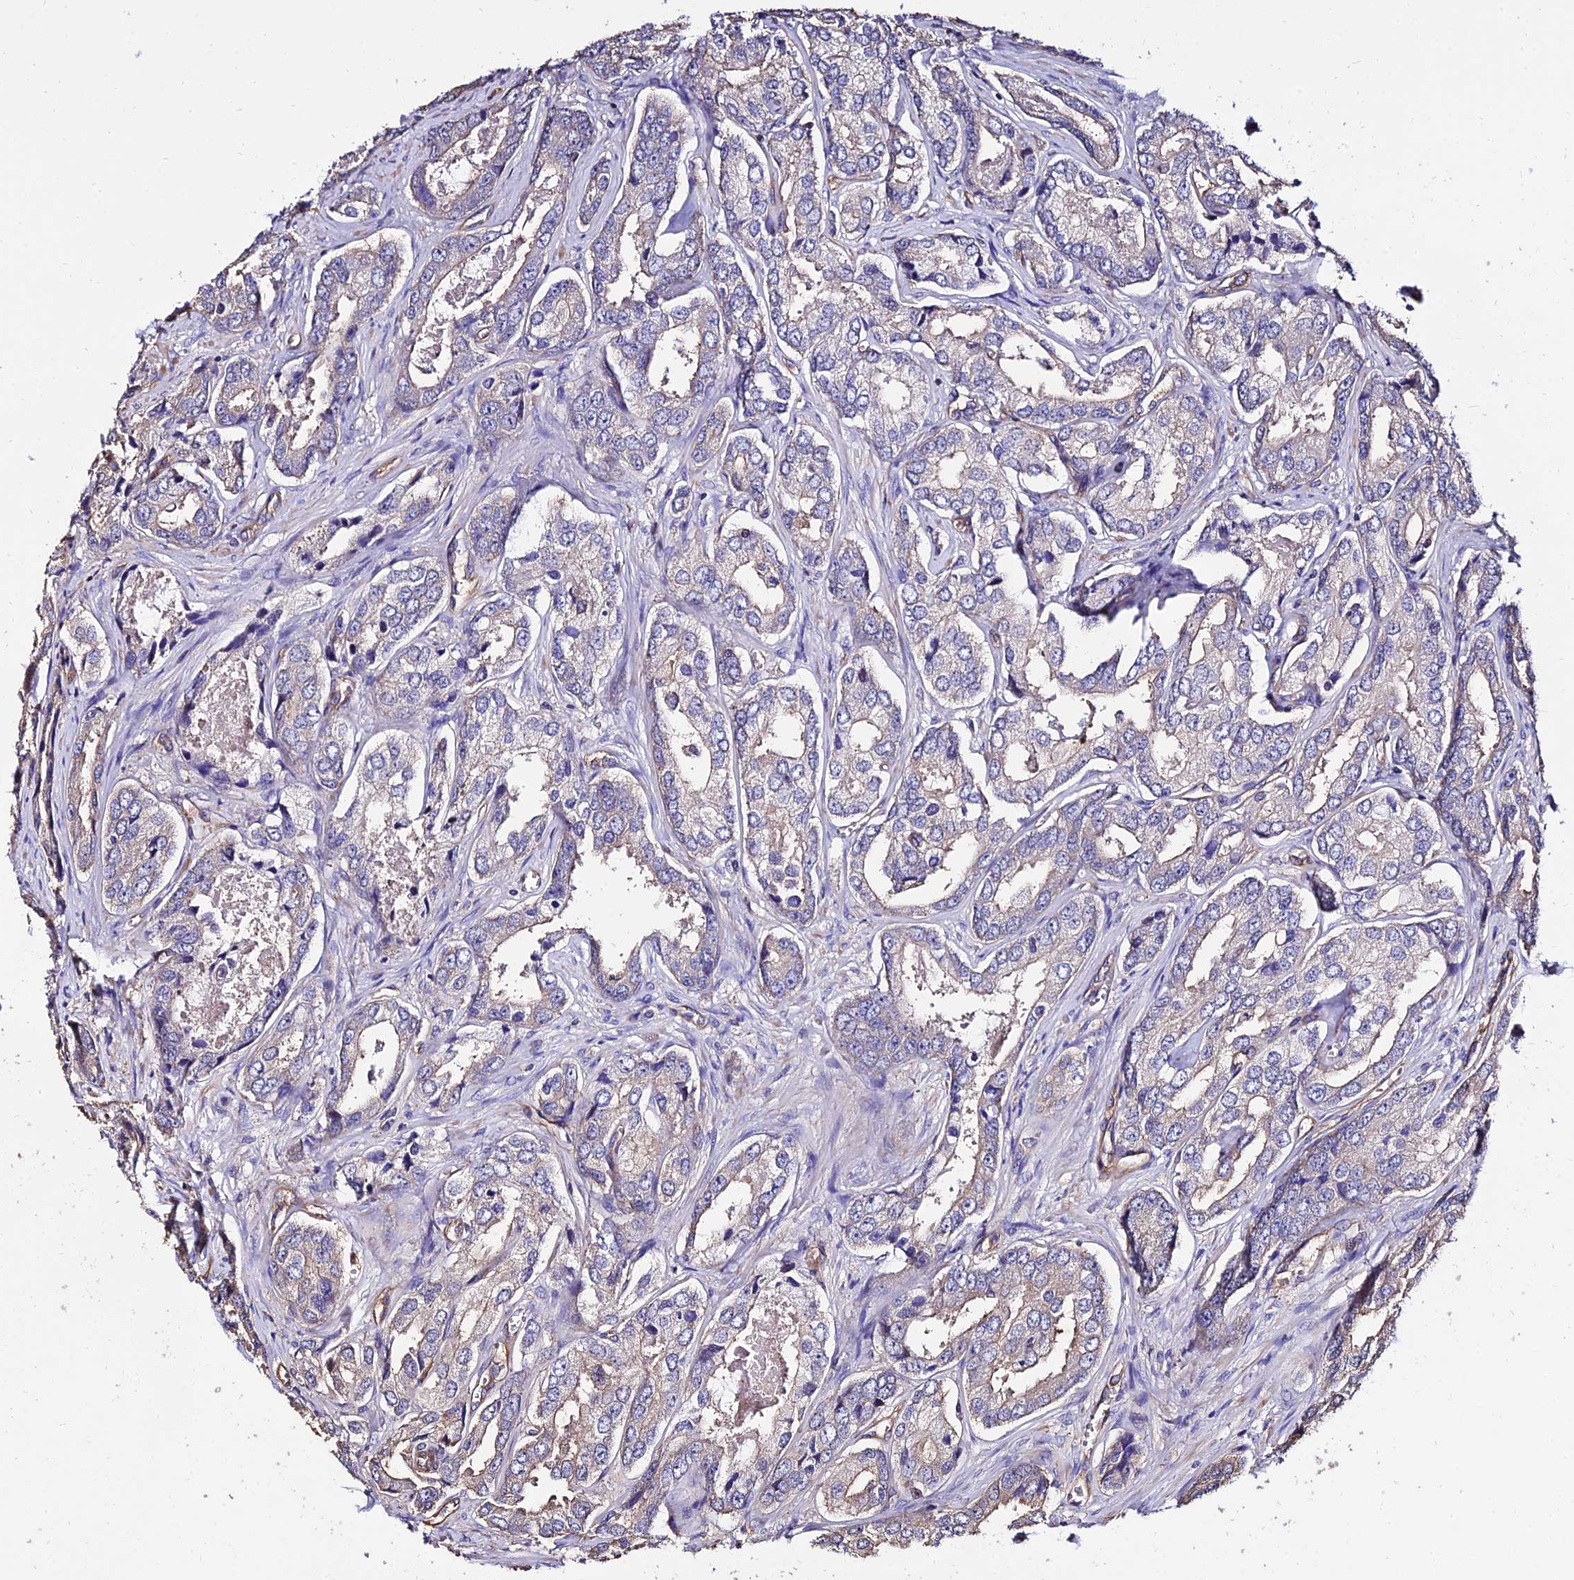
{"staining": {"intensity": "weak", "quantity": "<25%", "location": "cytoplasmic/membranous"}, "tissue": "prostate cancer", "cell_type": "Tumor cells", "image_type": "cancer", "snomed": [{"axis": "morphology", "description": "Adenocarcinoma, Low grade"}, {"axis": "topography", "description": "Prostate"}], "caption": "IHC of prostate adenocarcinoma (low-grade) displays no expression in tumor cells. (IHC, brightfield microscopy, high magnification).", "gene": "CALM2", "patient": {"sex": "male", "age": 68}}